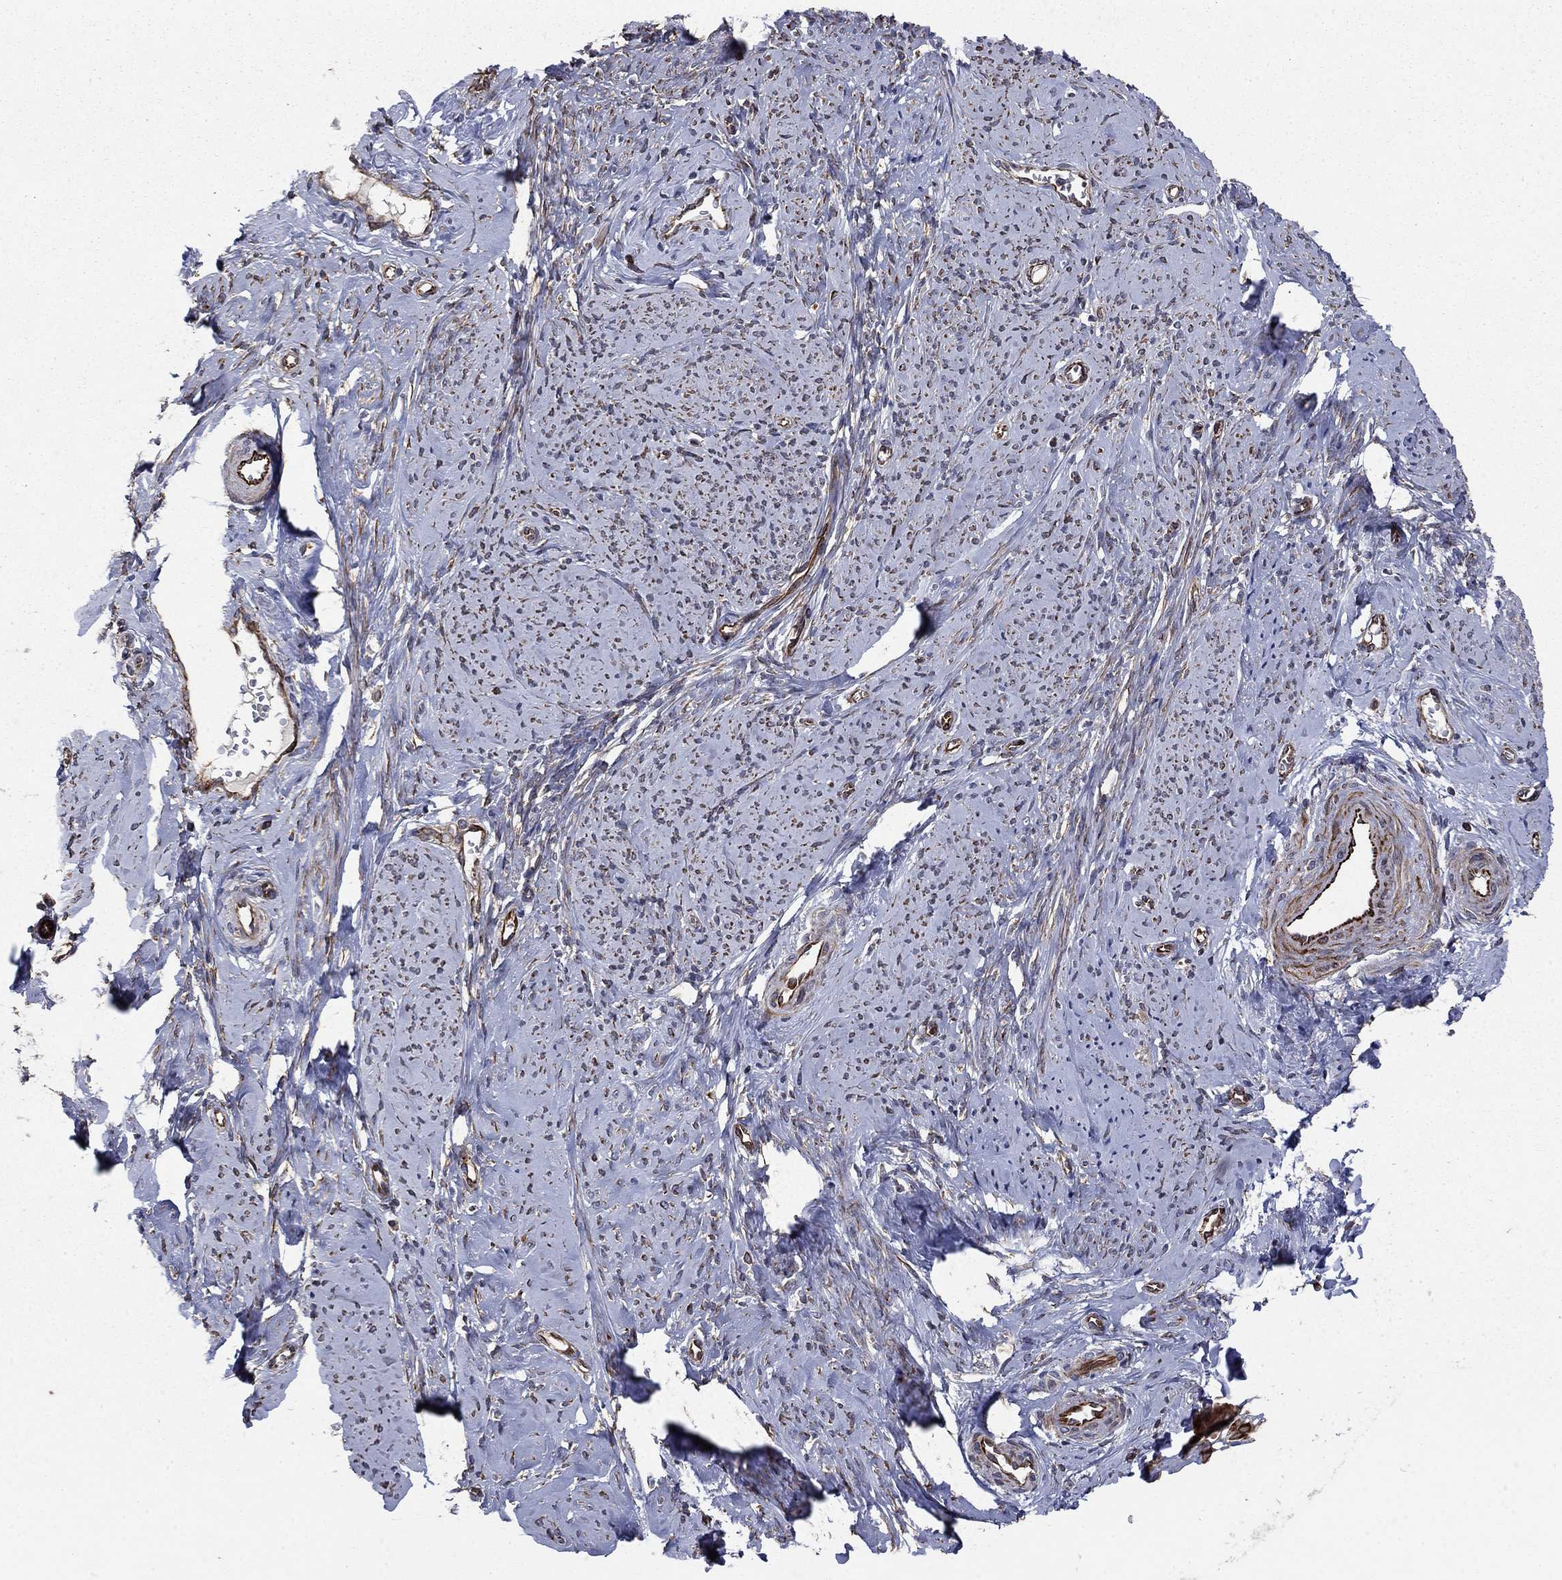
{"staining": {"intensity": "negative", "quantity": "none", "location": "none"}, "tissue": "smooth muscle", "cell_type": "Smooth muscle cells", "image_type": "normal", "snomed": [{"axis": "morphology", "description": "Normal tissue, NOS"}, {"axis": "topography", "description": "Smooth muscle"}], "caption": "IHC of unremarkable smooth muscle demonstrates no expression in smooth muscle cells.", "gene": "NDUFC1", "patient": {"sex": "female", "age": 48}}